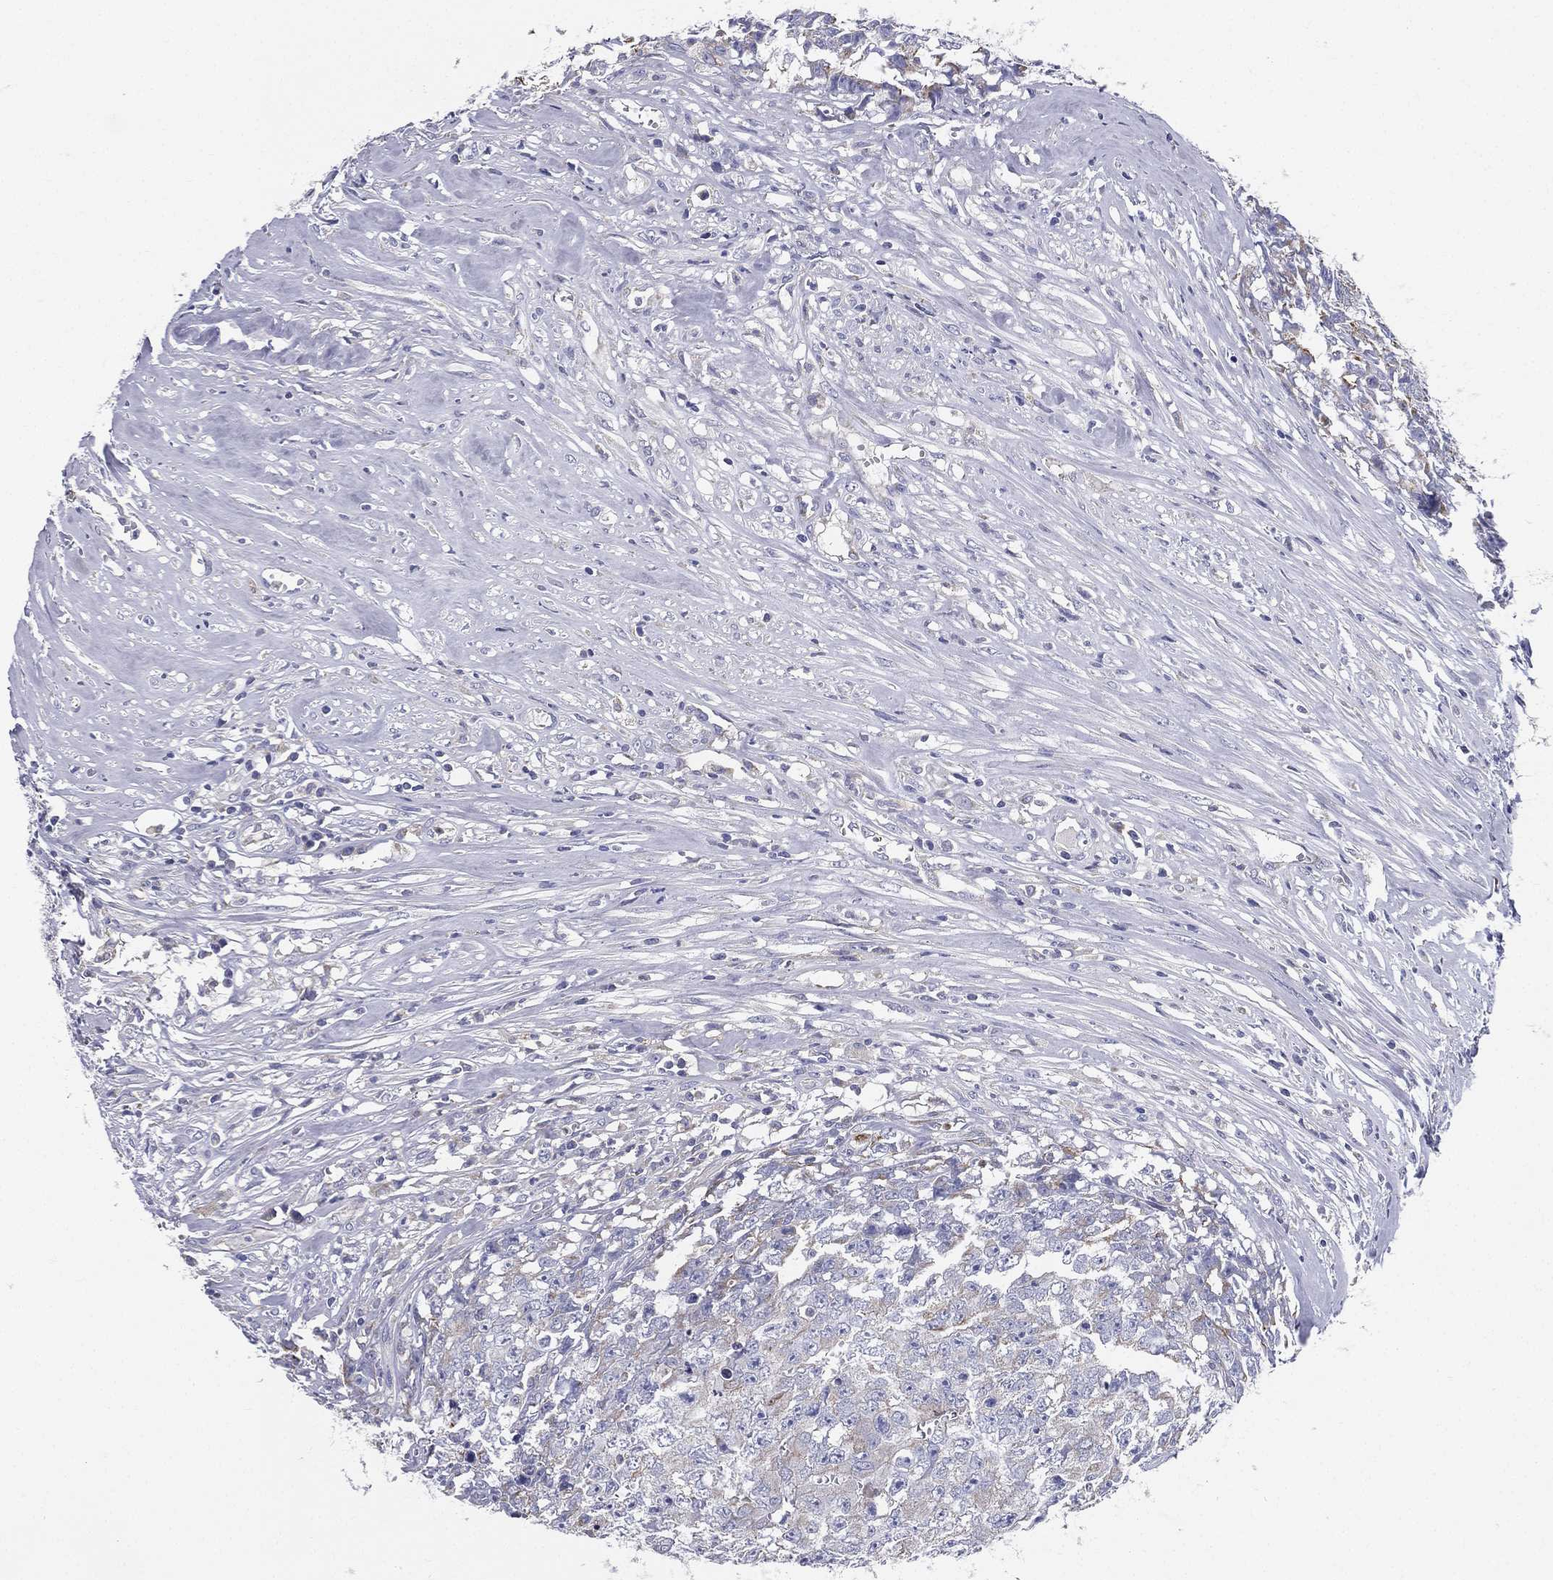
{"staining": {"intensity": "moderate", "quantity": "<25%", "location": "cytoplasmic/membranous"}, "tissue": "testis cancer", "cell_type": "Tumor cells", "image_type": "cancer", "snomed": [{"axis": "morphology", "description": "Carcinoma, Embryonal, NOS"}, {"axis": "morphology", "description": "Teratoma, malignant, NOS"}, {"axis": "topography", "description": "Testis"}], "caption": "Immunohistochemistry micrograph of neoplastic tissue: human embryonal carcinoma (testis) stained using immunohistochemistry (IHC) exhibits low levels of moderate protein expression localized specifically in the cytoplasmic/membranous of tumor cells, appearing as a cytoplasmic/membranous brown color.", "gene": "PWWP3A", "patient": {"sex": "male", "age": 24}}